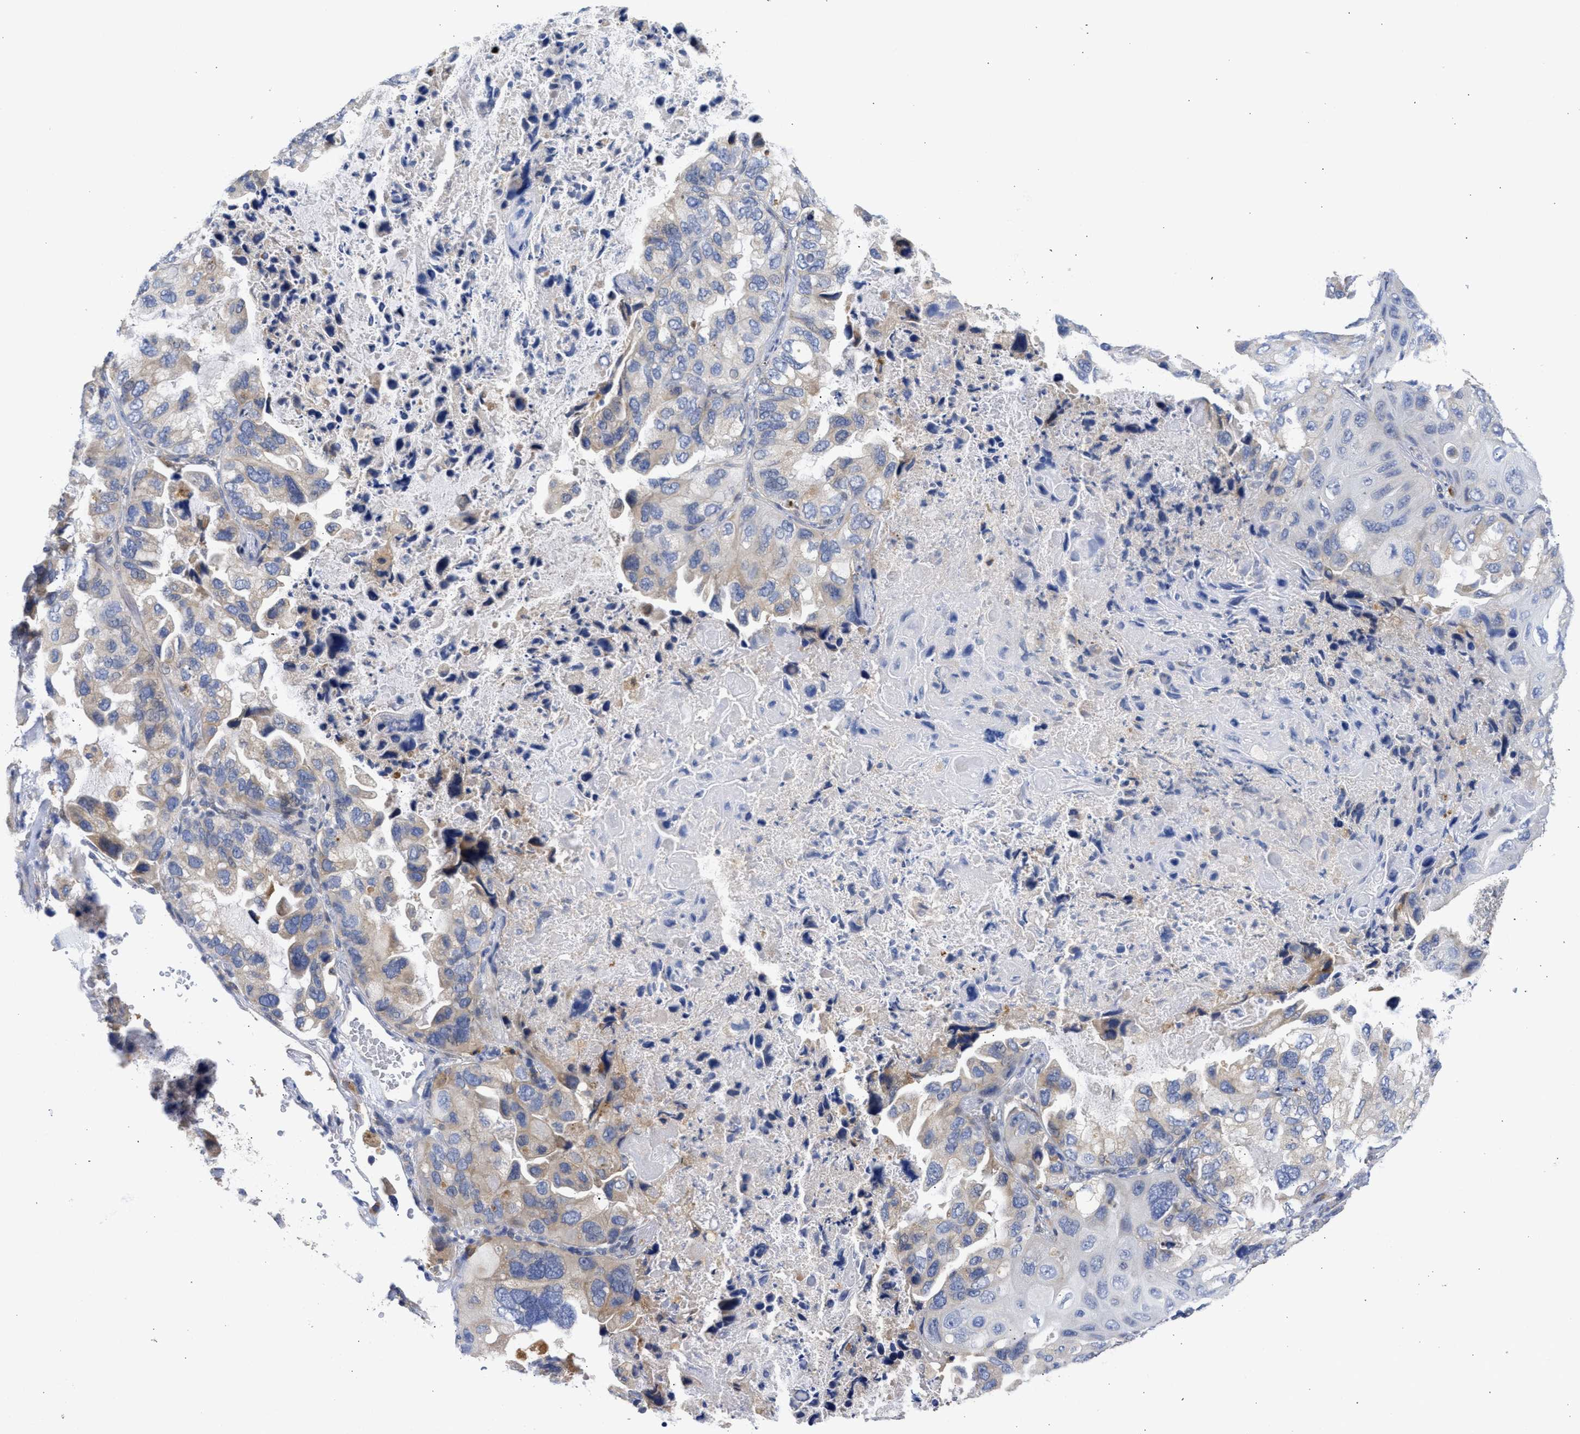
{"staining": {"intensity": "weak", "quantity": "<25%", "location": "cytoplasmic/membranous"}, "tissue": "lung cancer", "cell_type": "Tumor cells", "image_type": "cancer", "snomed": [{"axis": "morphology", "description": "Squamous cell carcinoma, NOS"}, {"axis": "topography", "description": "Lung"}], "caption": "This photomicrograph is of squamous cell carcinoma (lung) stained with immunohistochemistry (IHC) to label a protein in brown with the nuclei are counter-stained blue. There is no staining in tumor cells. Brightfield microscopy of IHC stained with DAB (3,3'-diaminobenzidine) (brown) and hematoxylin (blue), captured at high magnification.", "gene": "TMED1", "patient": {"sex": "female", "age": 73}}